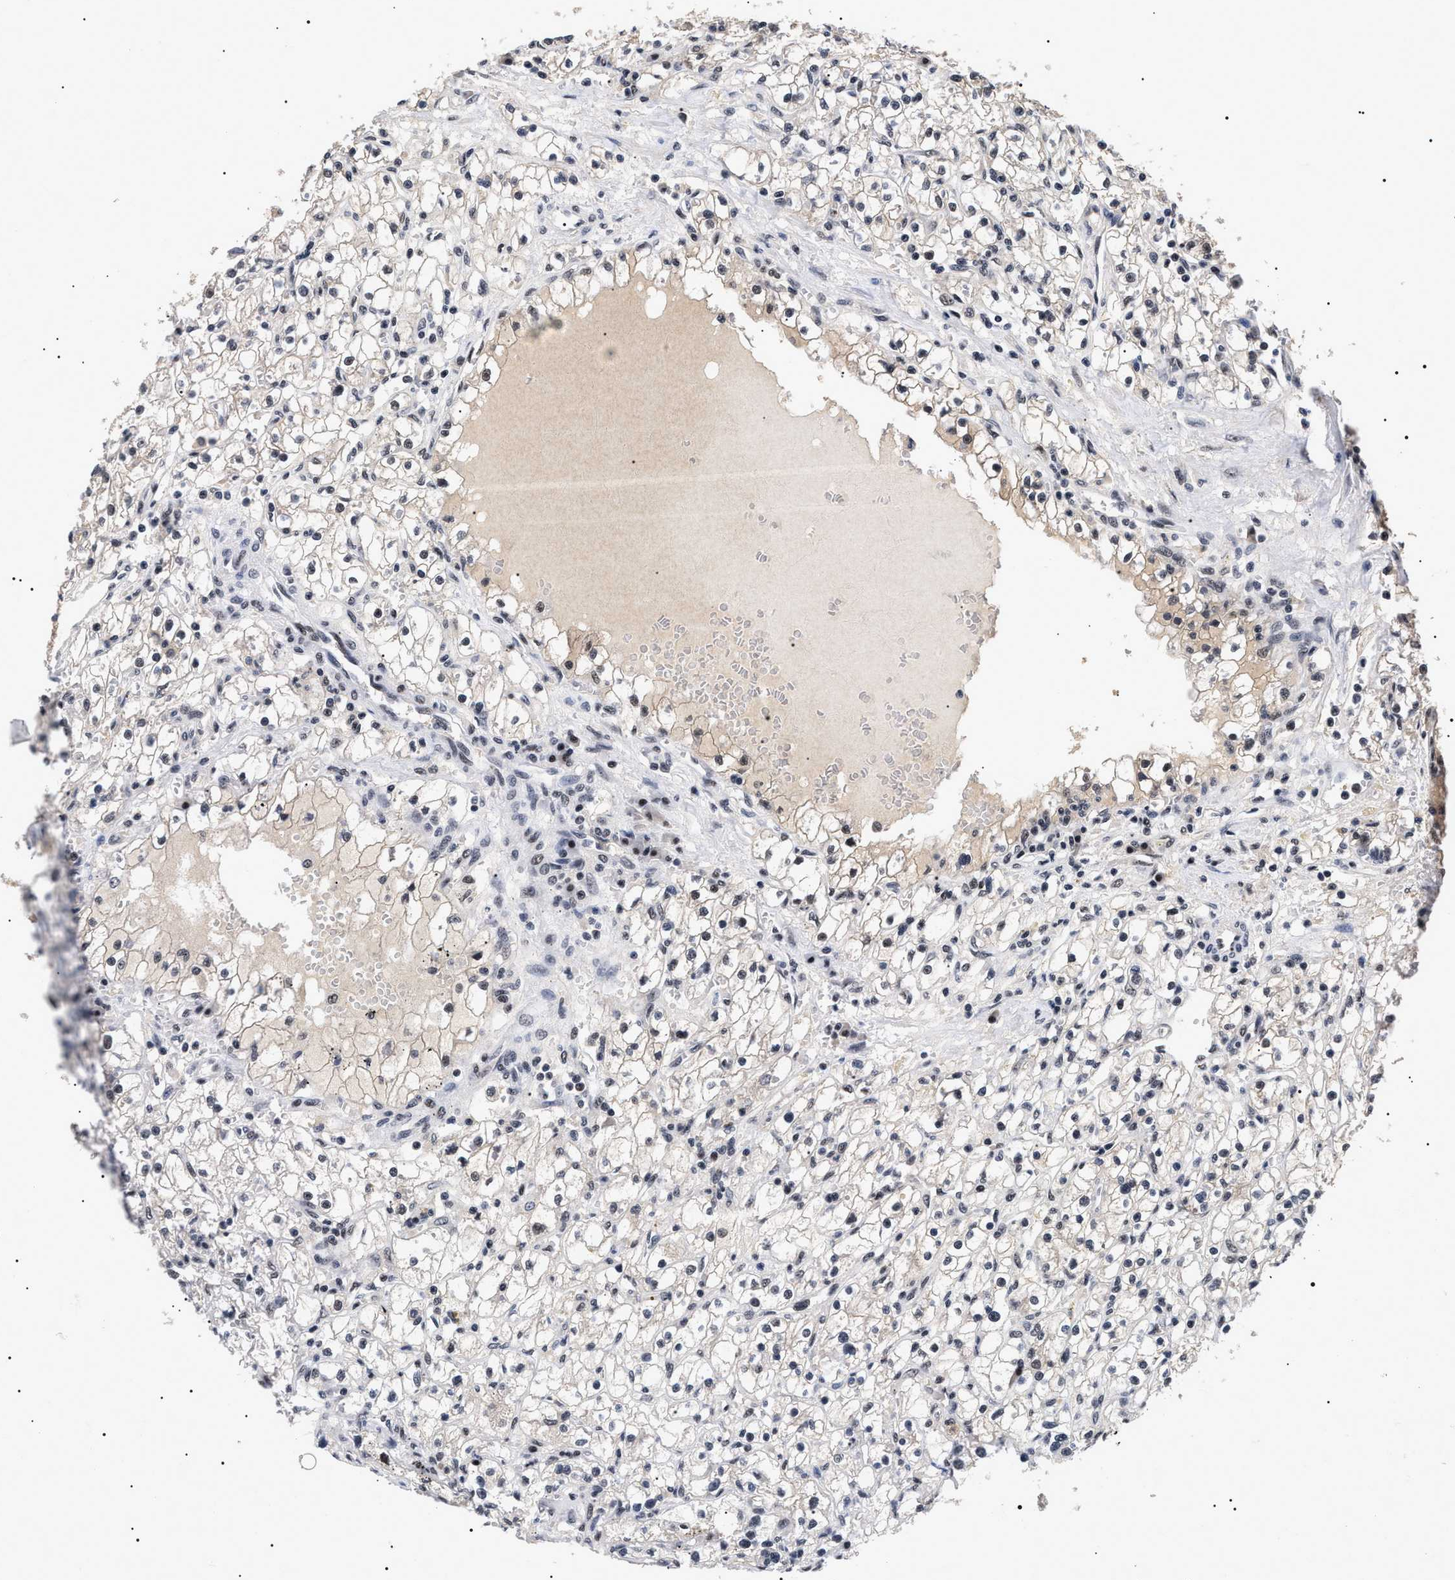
{"staining": {"intensity": "weak", "quantity": "<25%", "location": "cytoplasmic/membranous,nuclear"}, "tissue": "renal cancer", "cell_type": "Tumor cells", "image_type": "cancer", "snomed": [{"axis": "morphology", "description": "Adenocarcinoma, NOS"}, {"axis": "topography", "description": "Kidney"}], "caption": "Tumor cells show no significant protein positivity in adenocarcinoma (renal). Nuclei are stained in blue.", "gene": "CAAP1", "patient": {"sex": "male", "age": 56}}